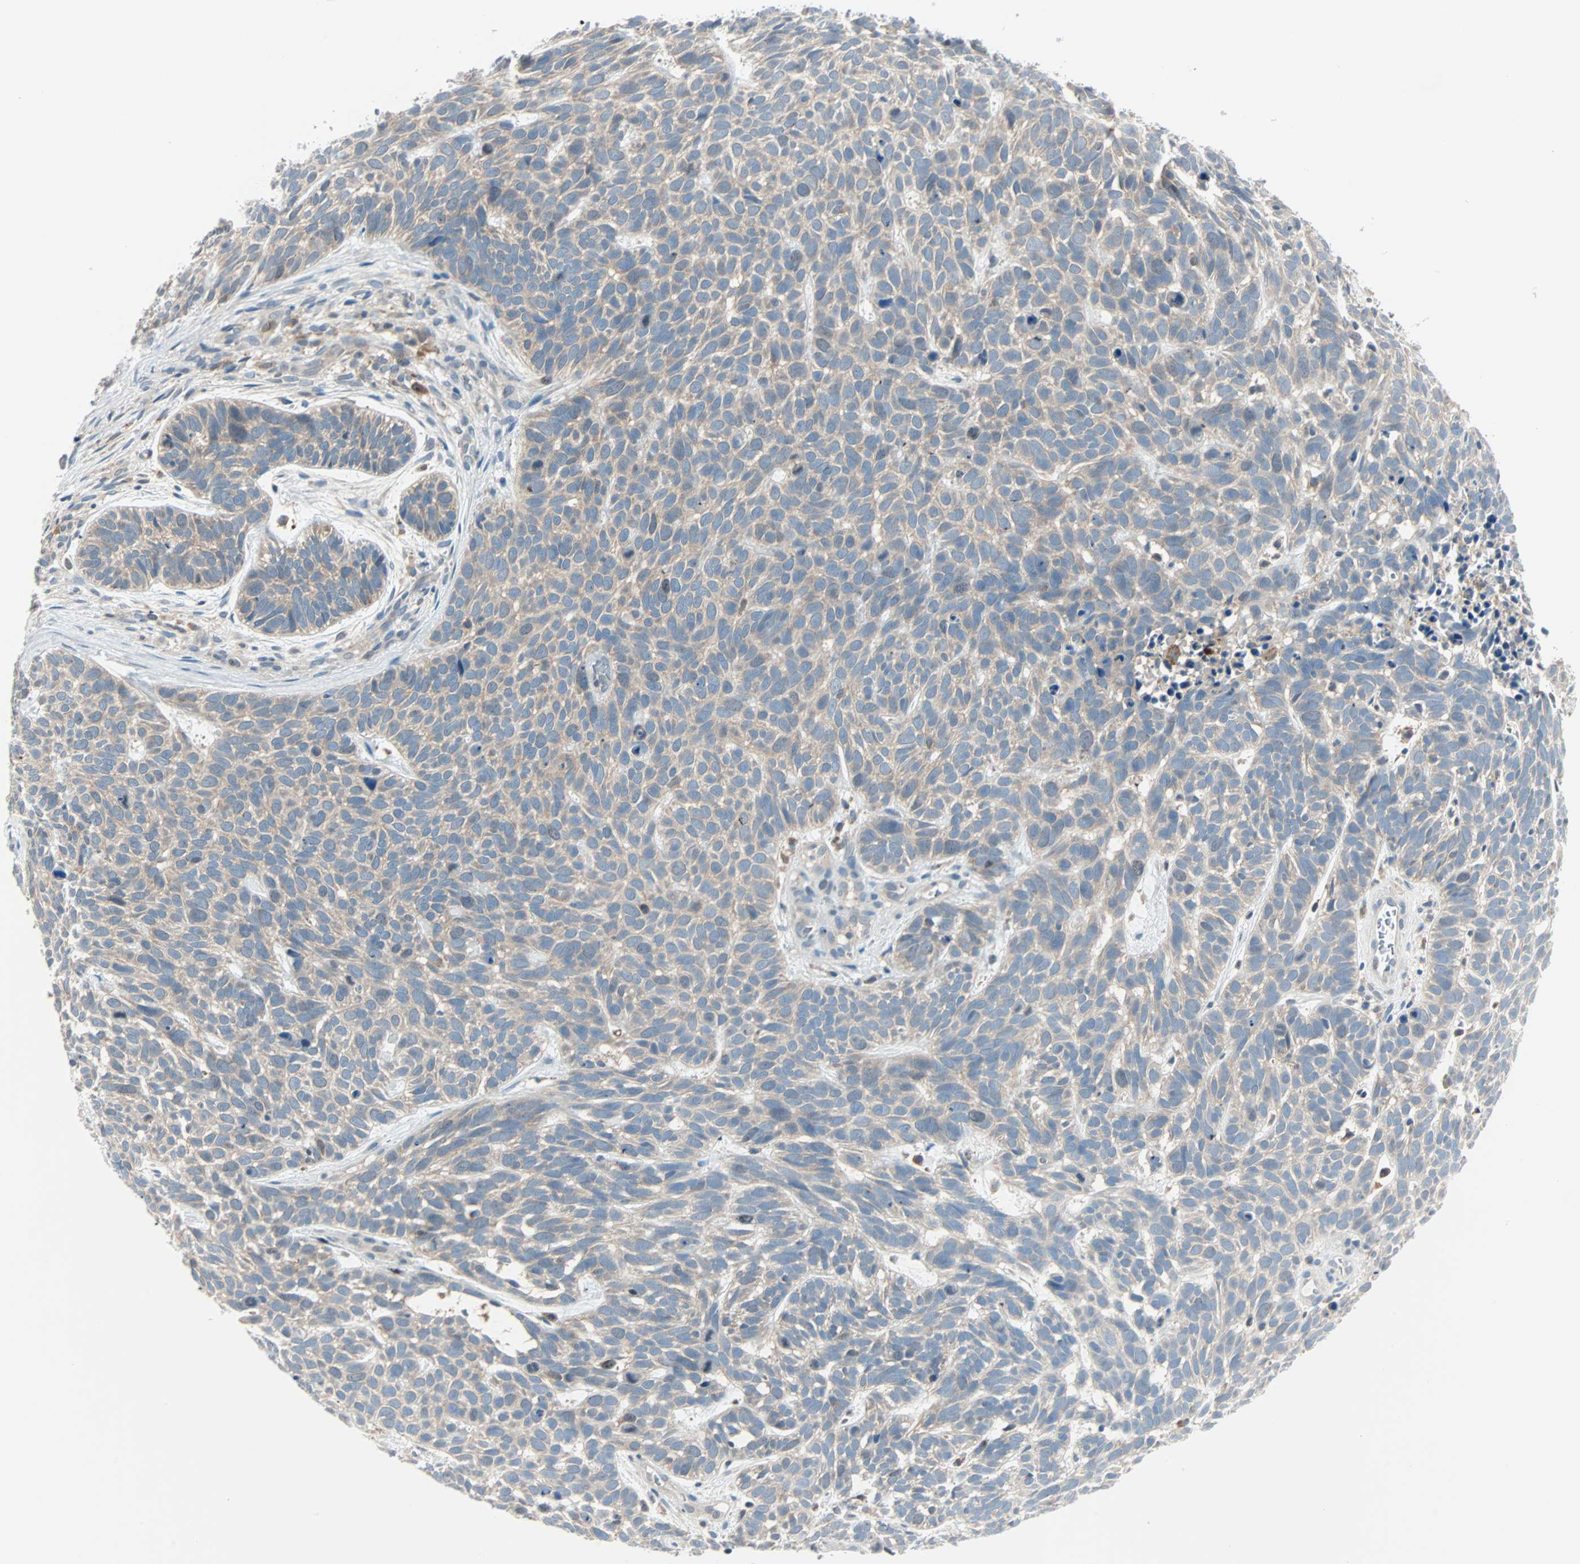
{"staining": {"intensity": "weak", "quantity": ">75%", "location": "cytoplasmic/membranous"}, "tissue": "skin cancer", "cell_type": "Tumor cells", "image_type": "cancer", "snomed": [{"axis": "morphology", "description": "Basal cell carcinoma"}, {"axis": "topography", "description": "Skin"}], "caption": "Basal cell carcinoma (skin) was stained to show a protein in brown. There is low levels of weak cytoplasmic/membranous staining in approximately >75% of tumor cells.", "gene": "SMIM8", "patient": {"sex": "male", "age": 87}}